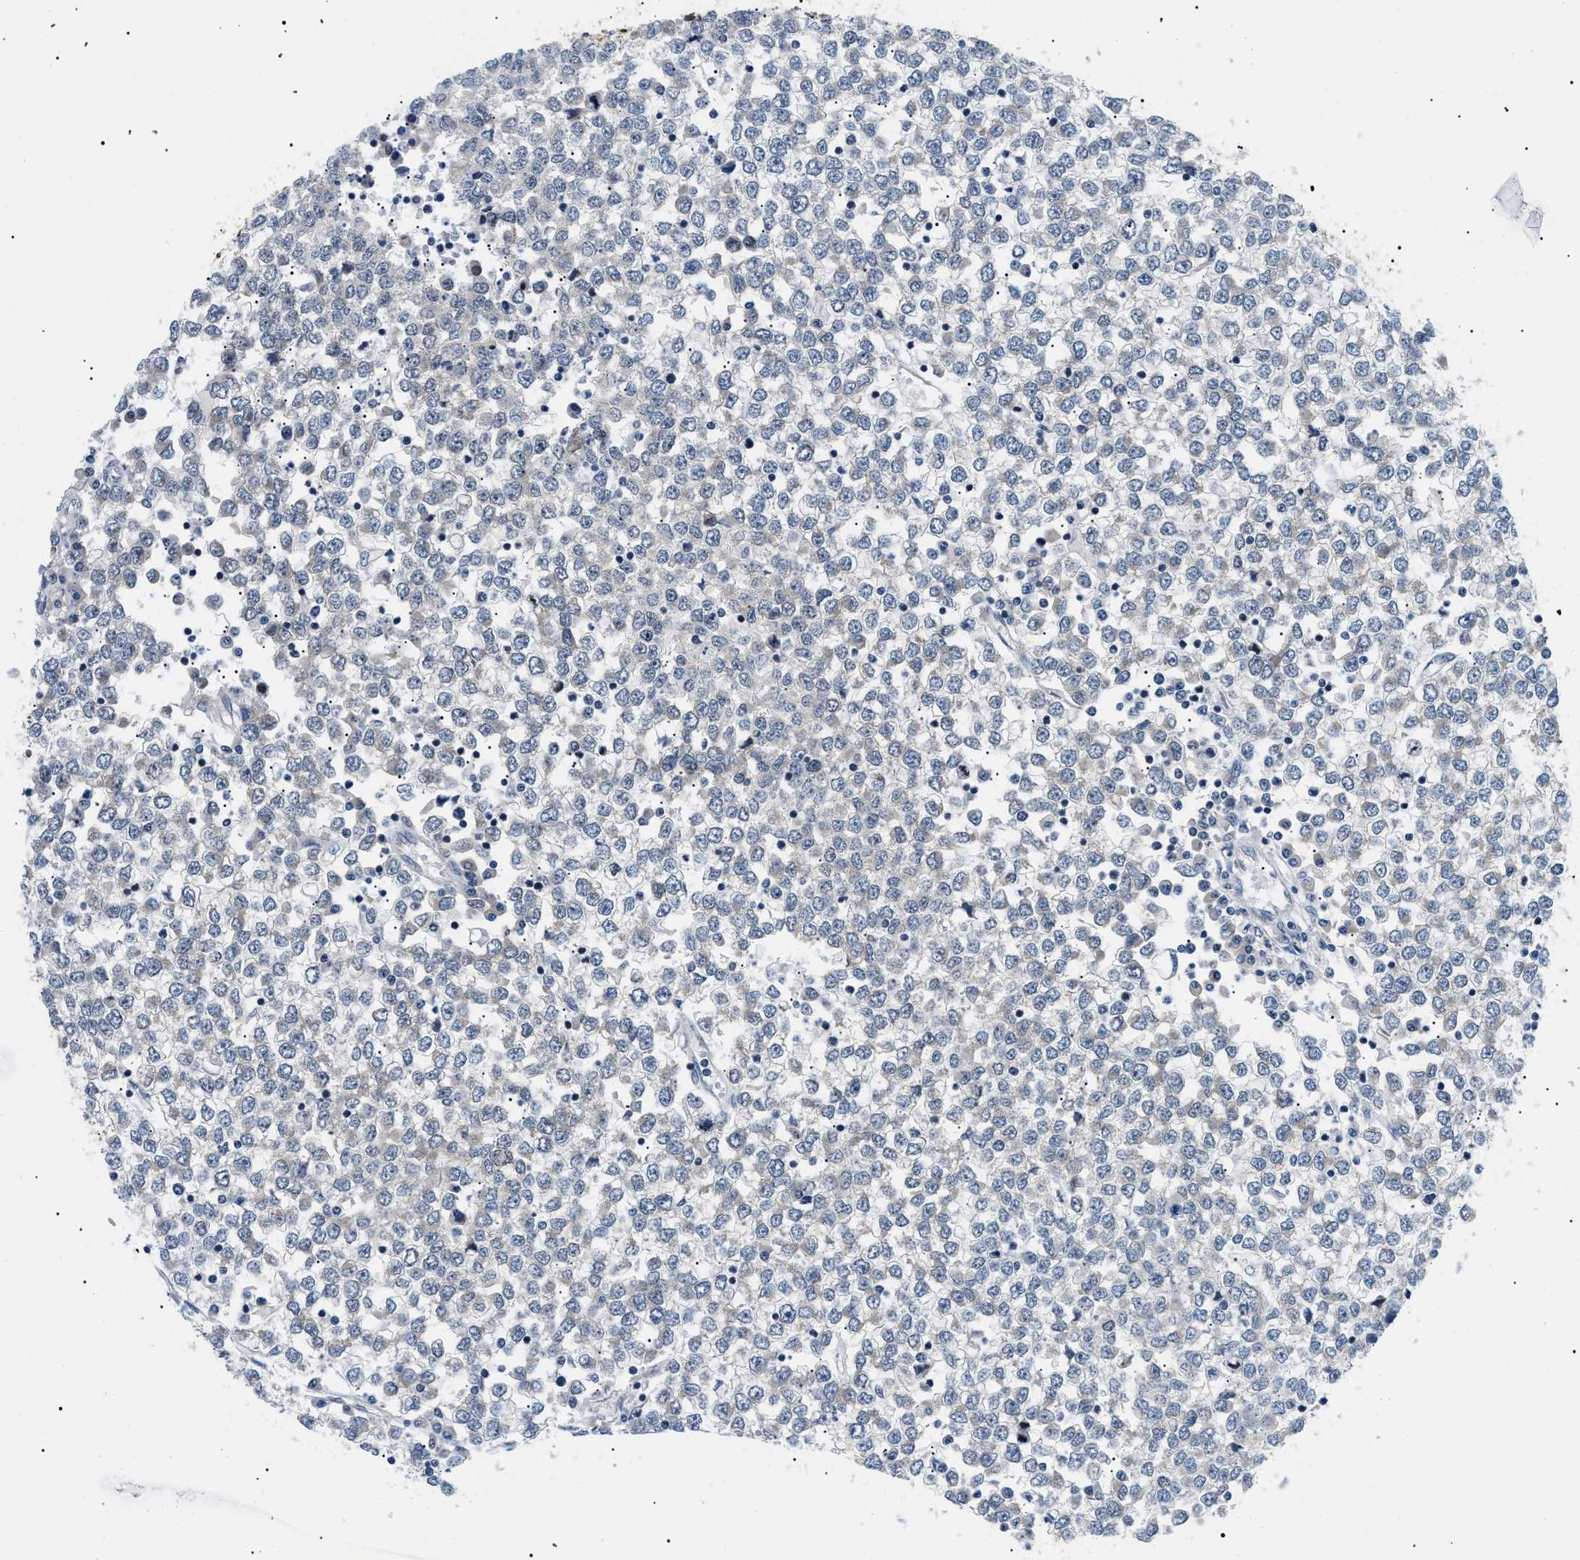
{"staining": {"intensity": "strong", "quantity": "<25%", "location": "nuclear"}, "tissue": "testis cancer", "cell_type": "Tumor cells", "image_type": "cancer", "snomed": [{"axis": "morphology", "description": "Seminoma, NOS"}, {"axis": "topography", "description": "Testis"}], "caption": "Protein positivity by immunohistochemistry (IHC) reveals strong nuclear staining in about <25% of tumor cells in testis cancer.", "gene": "CWC25", "patient": {"sex": "male", "age": 65}}